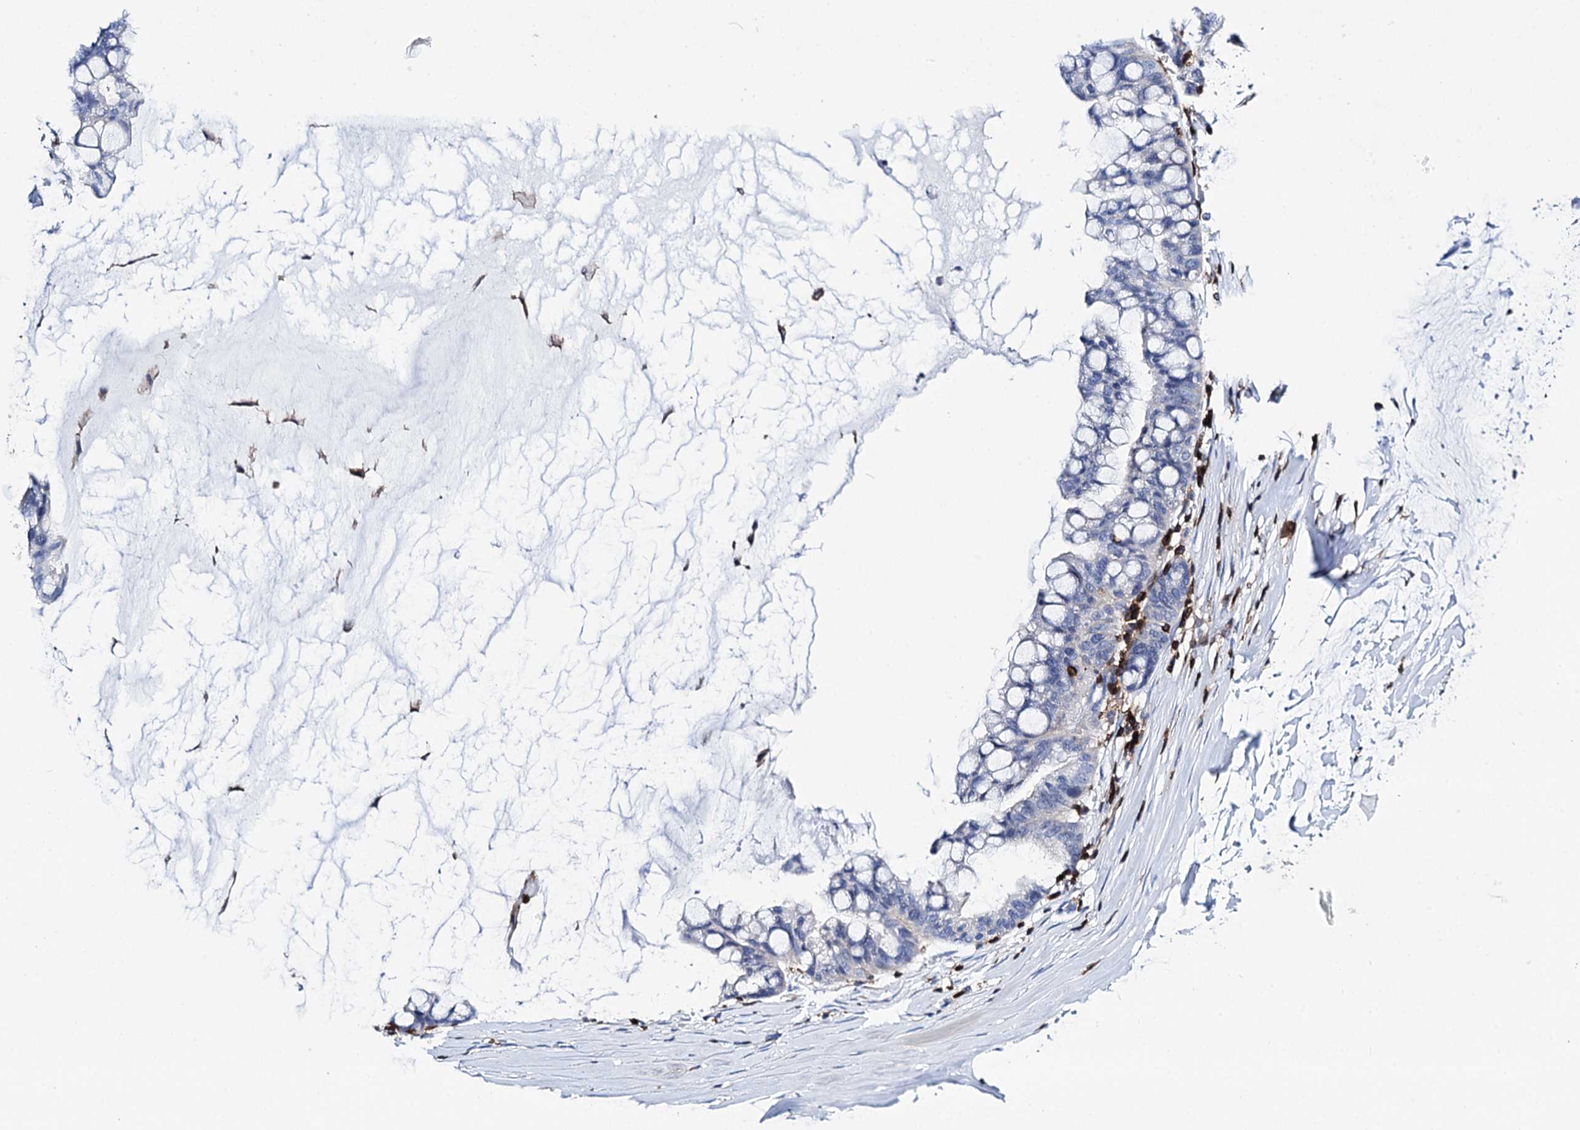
{"staining": {"intensity": "negative", "quantity": "none", "location": "none"}, "tissue": "ovarian cancer", "cell_type": "Tumor cells", "image_type": "cancer", "snomed": [{"axis": "morphology", "description": "Cystadenocarcinoma, mucinous, NOS"}, {"axis": "topography", "description": "Ovary"}], "caption": "Tumor cells are negative for protein expression in human ovarian cancer (mucinous cystadenocarcinoma).", "gene": "DEF6", "patient": {"sex": "female", "age": 73}}